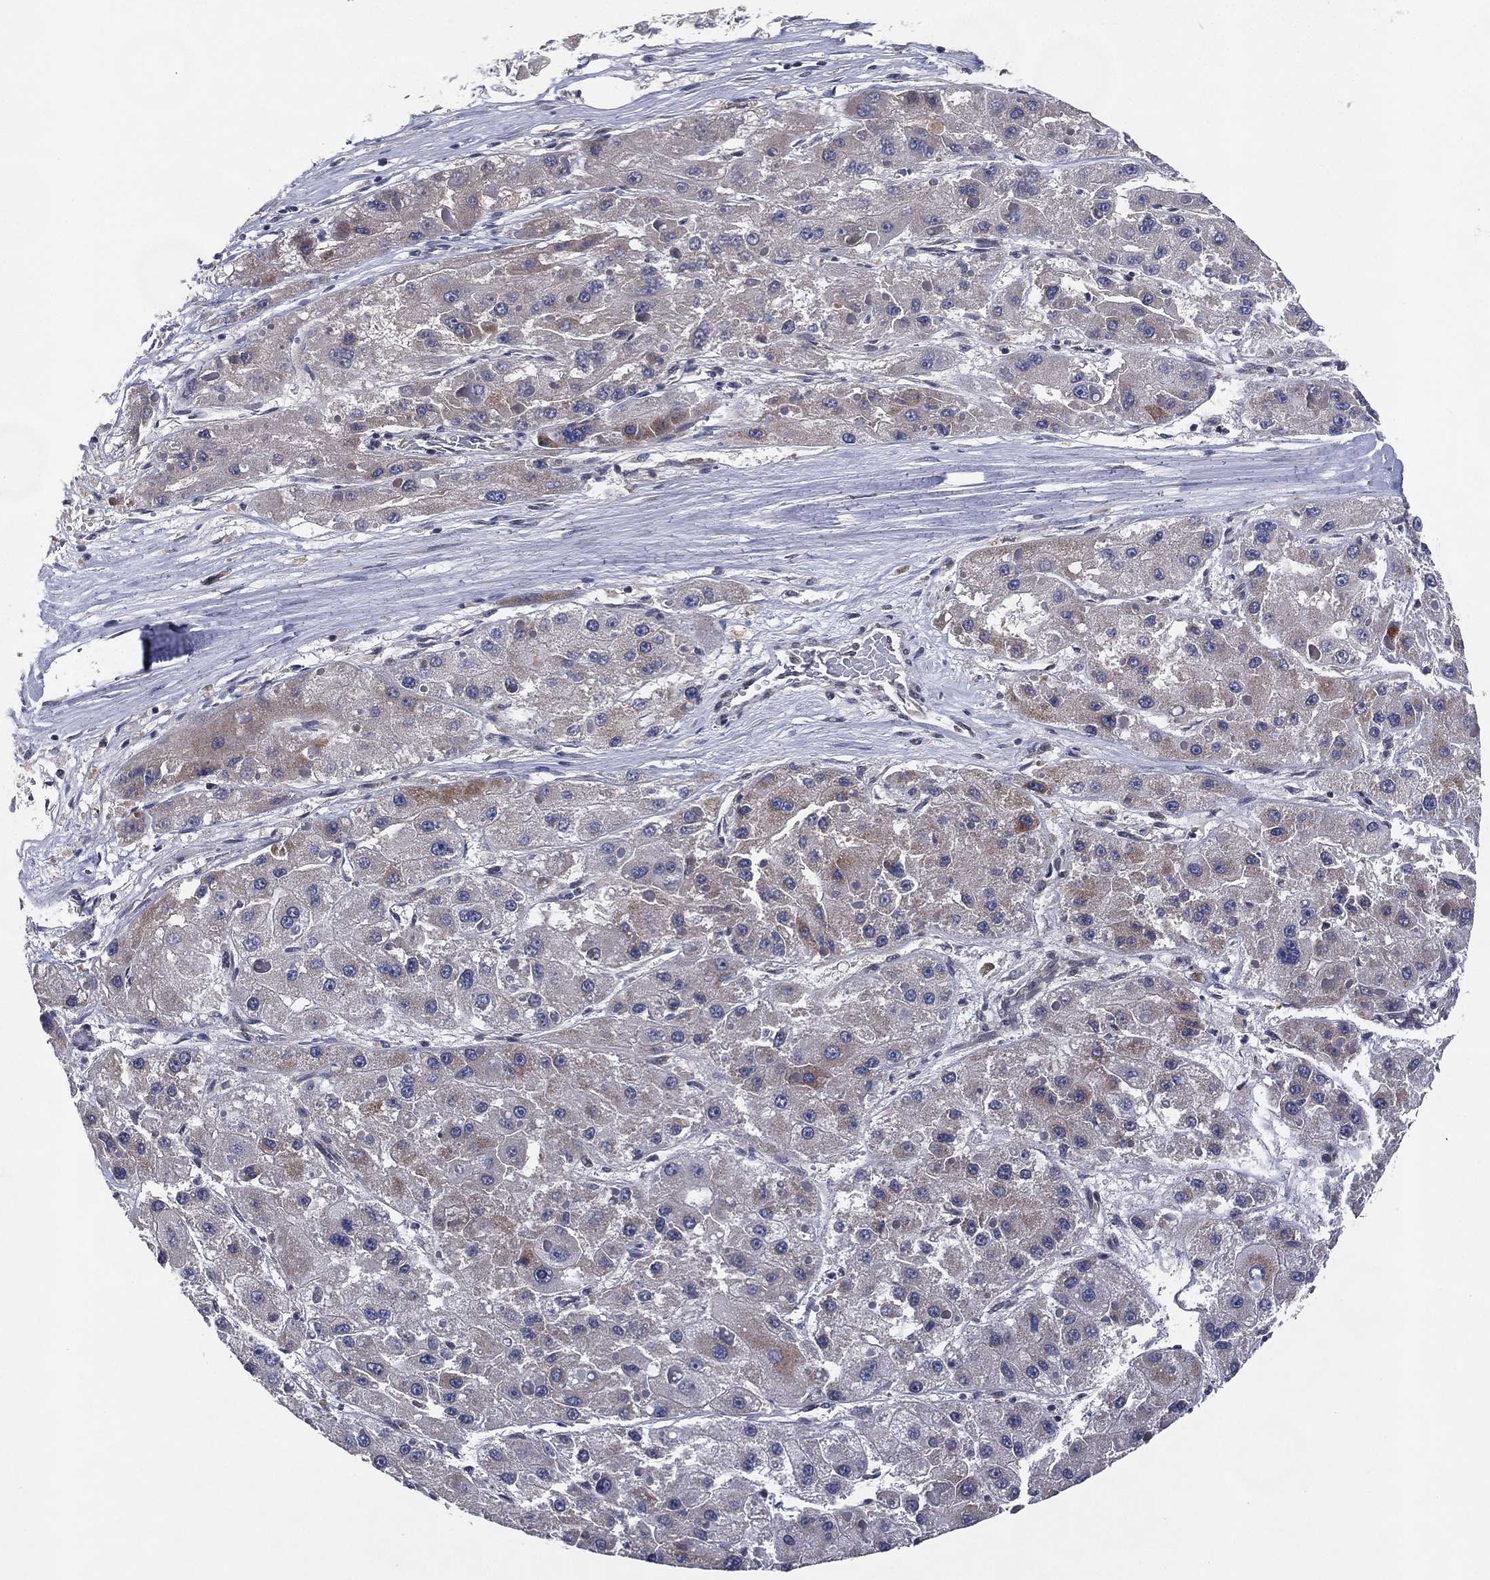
{"staining": {"intensity": "weak", "quantity": "<25%", "location": "cytoplasmic/membranous"}, "tissue": "liver cancer", "cell_type": "Tumor cells", "image_type": "cancer", "snomed": [{"axis": "morphology", "description": "Carcinoma, Hepatocellular, NOS"}, {"axis": "topography", "description": "Liver"}], "caption": "Photomicrograph shows no protein expression in tumor cells of liver cancer tissue.", "gene": "KAT14", "patient": {"sex": "female", "age": 73}}